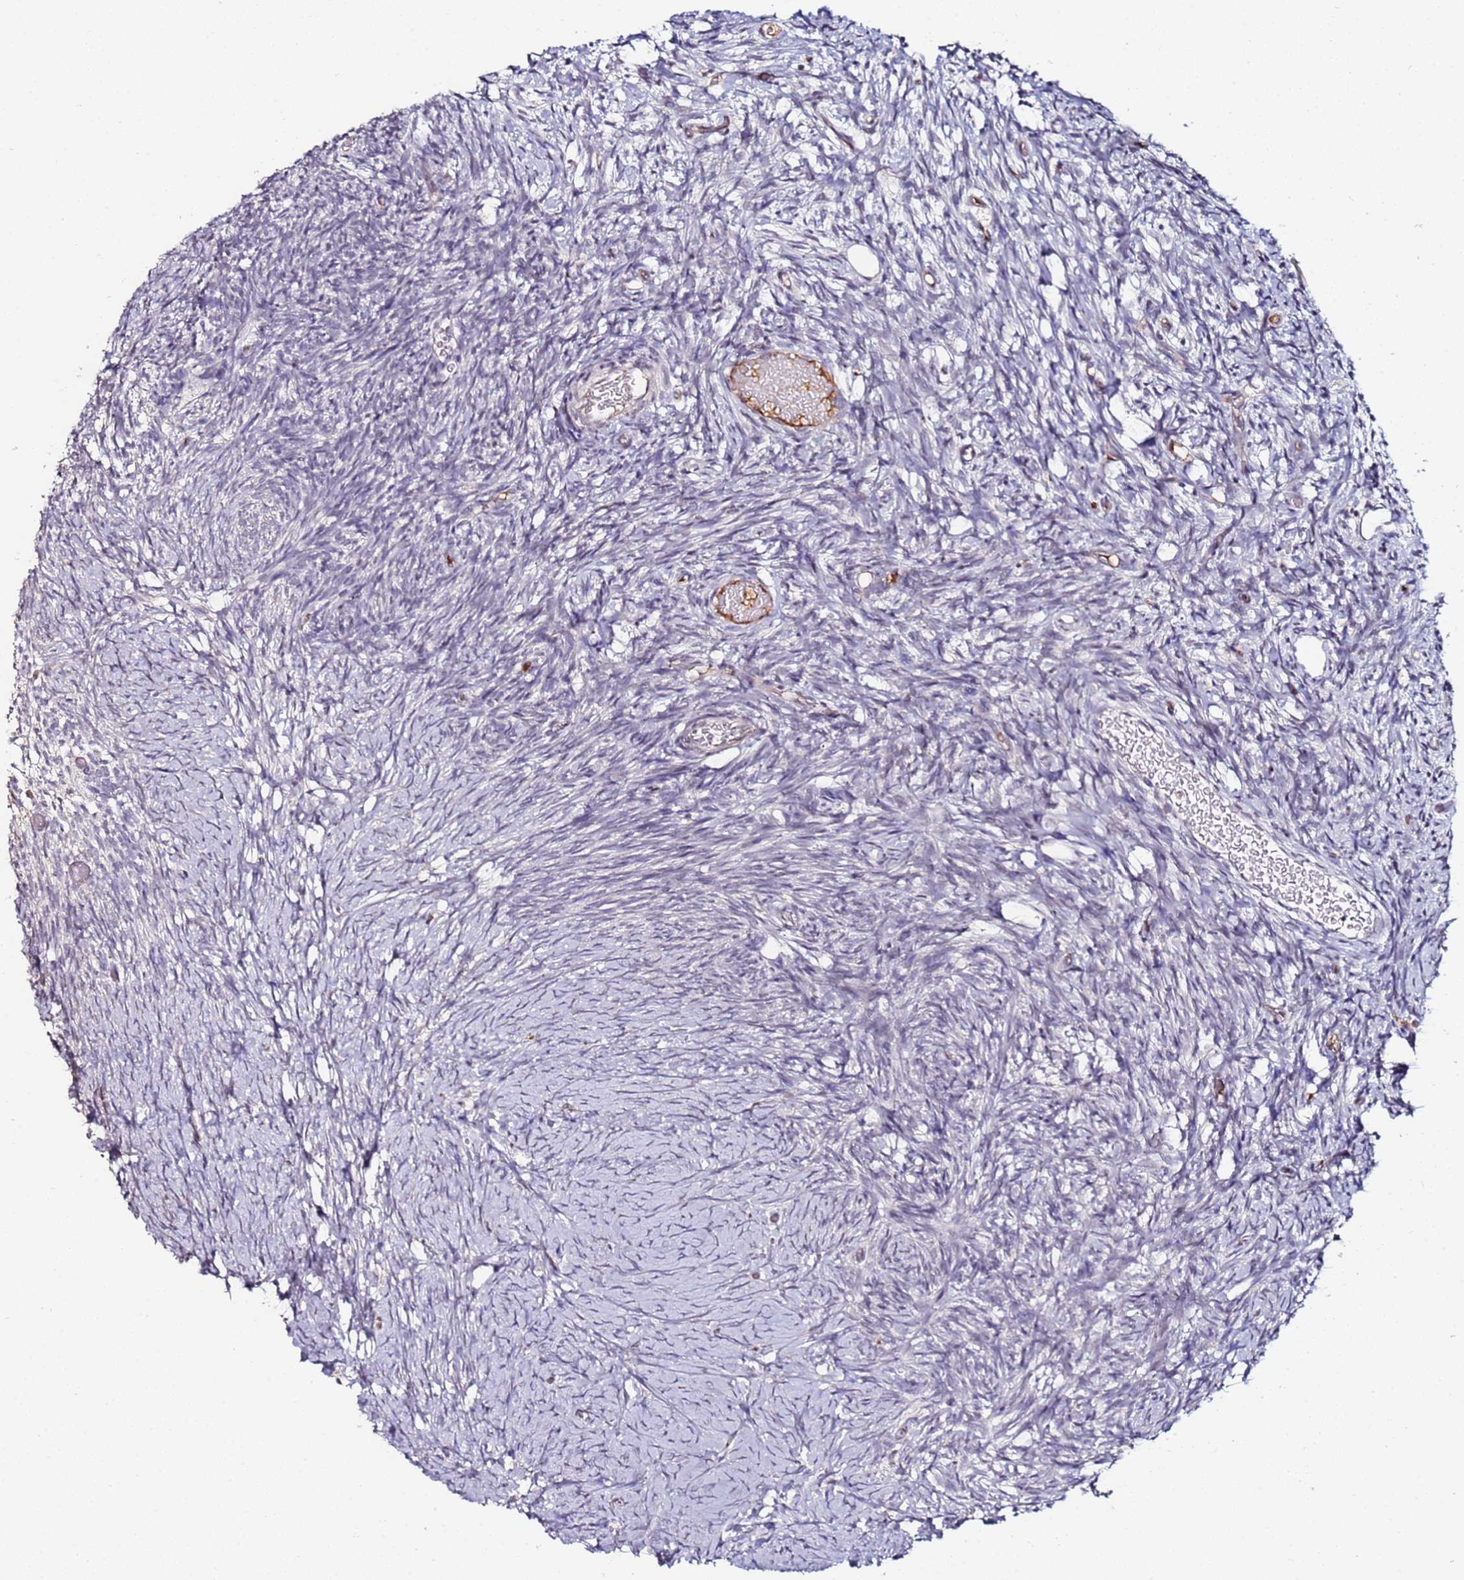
{"staining": {"intensity": "negative", "quantity": "none", "location": "none"}, "tissue": "ovary", "cell_type": "Follicle cells", "image_type": "normal", "snomed": [{"axis": "morphology", "description": "Normal tissue, NOS"}, {"axis": "topography", "description": "Ovary"}], "caption": "This is an IHC photomicrograph of unremarkable ovary. There is no staining in follicle cells.", "gene": "DUSP28", "patient": {"sex": "female", "age": 39}}